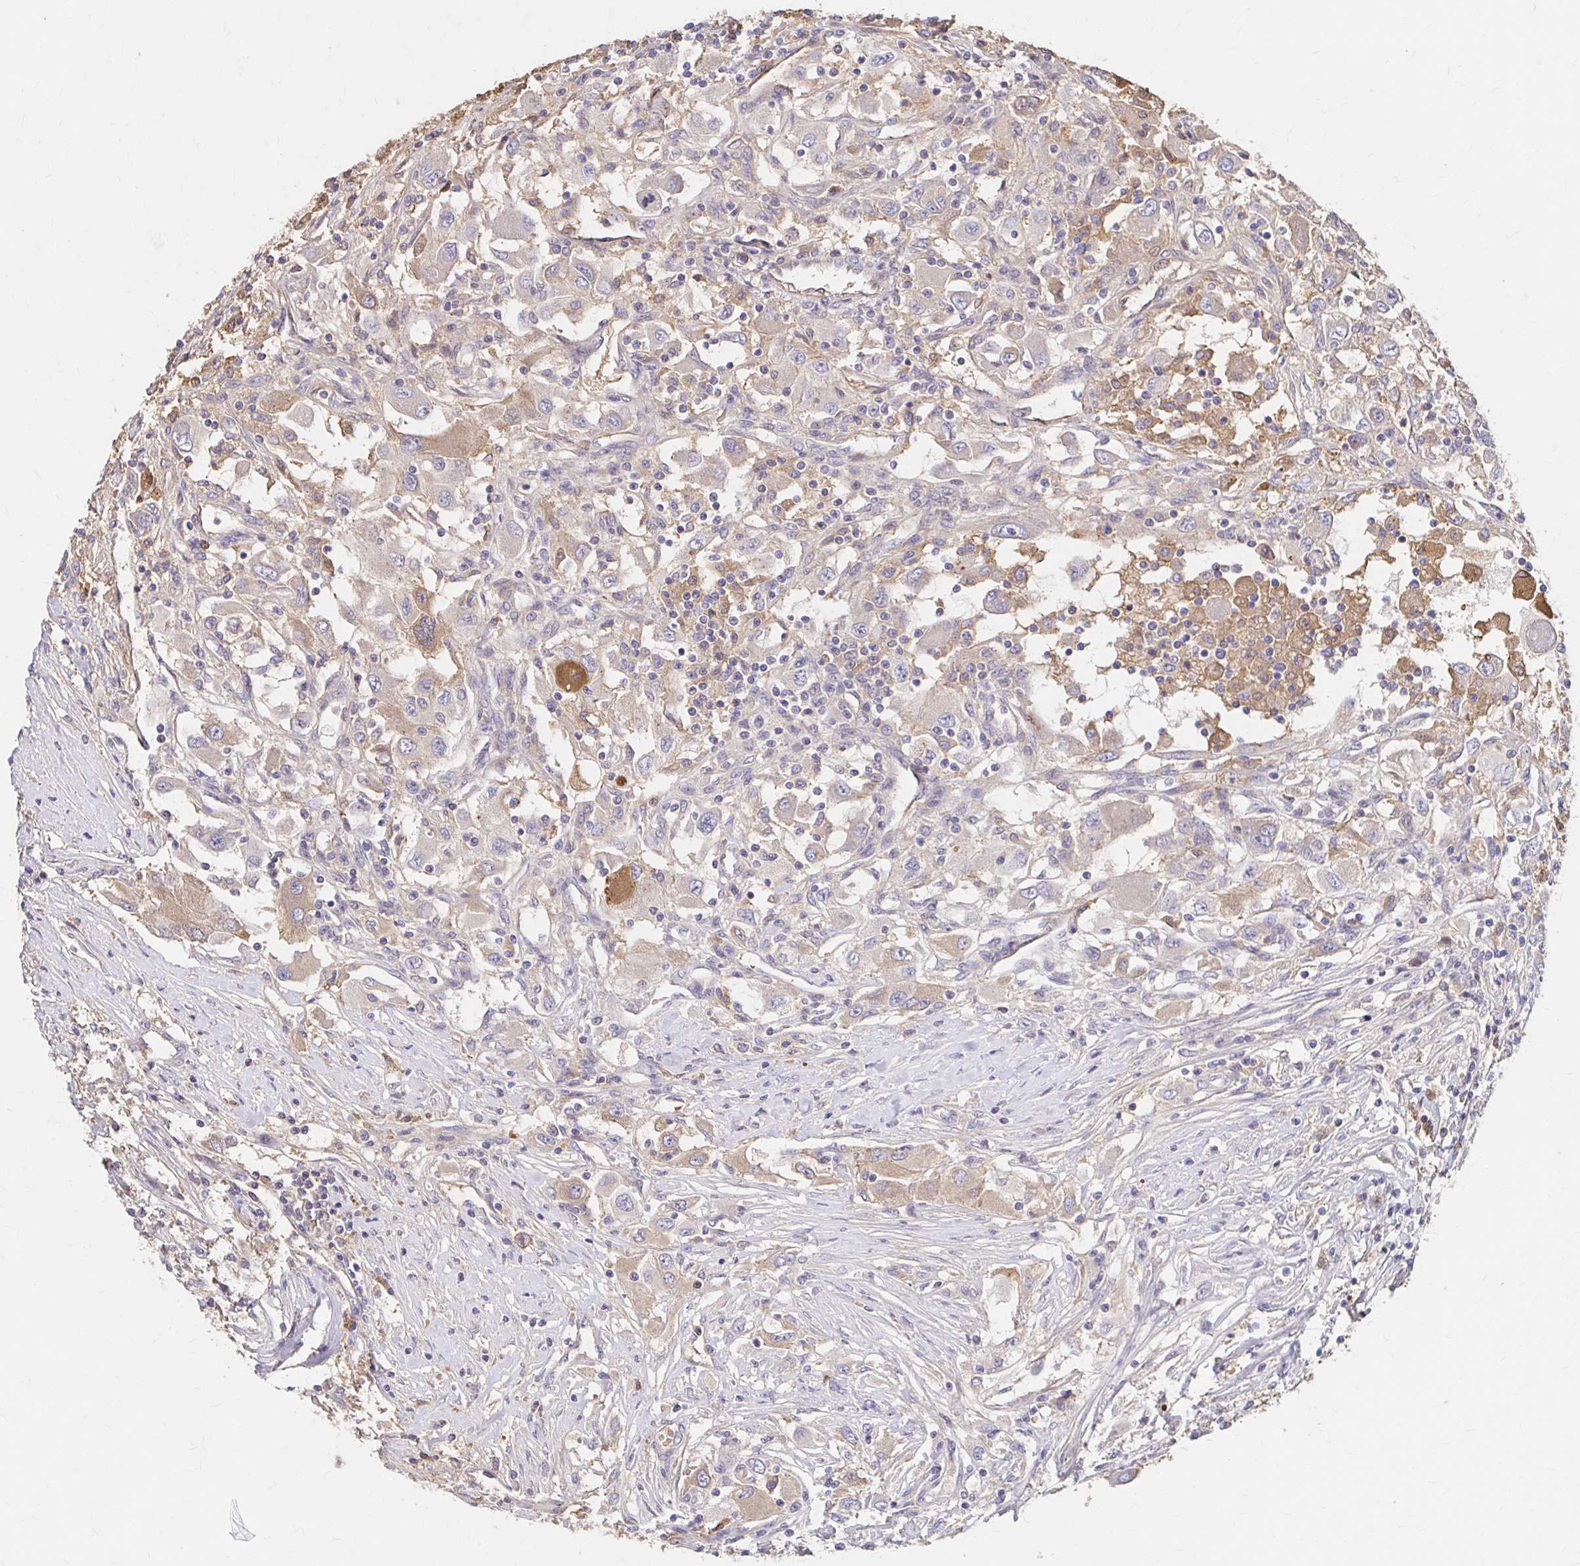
{"staining": {"intensity": "weak", "quantity": "25%-75%", "location": "cytoplasmic/membranous"}, "tissue": "renal cancer", "cell_type": "Tumor cells", "image_type": "cancer", "snomed": [{"axis": "morphology", "description": "Adenocarcinoma, NOS"}, {"axis": "topography", "description": "Kidney"}], "caption": "A brown stain highlights weak cytoplasmic/membranous expression of a protein in human adenocarcinoma (renal) tumor cells.", "gene": "HMGCS2", "patient": {"sex": "female", "age": 67}}